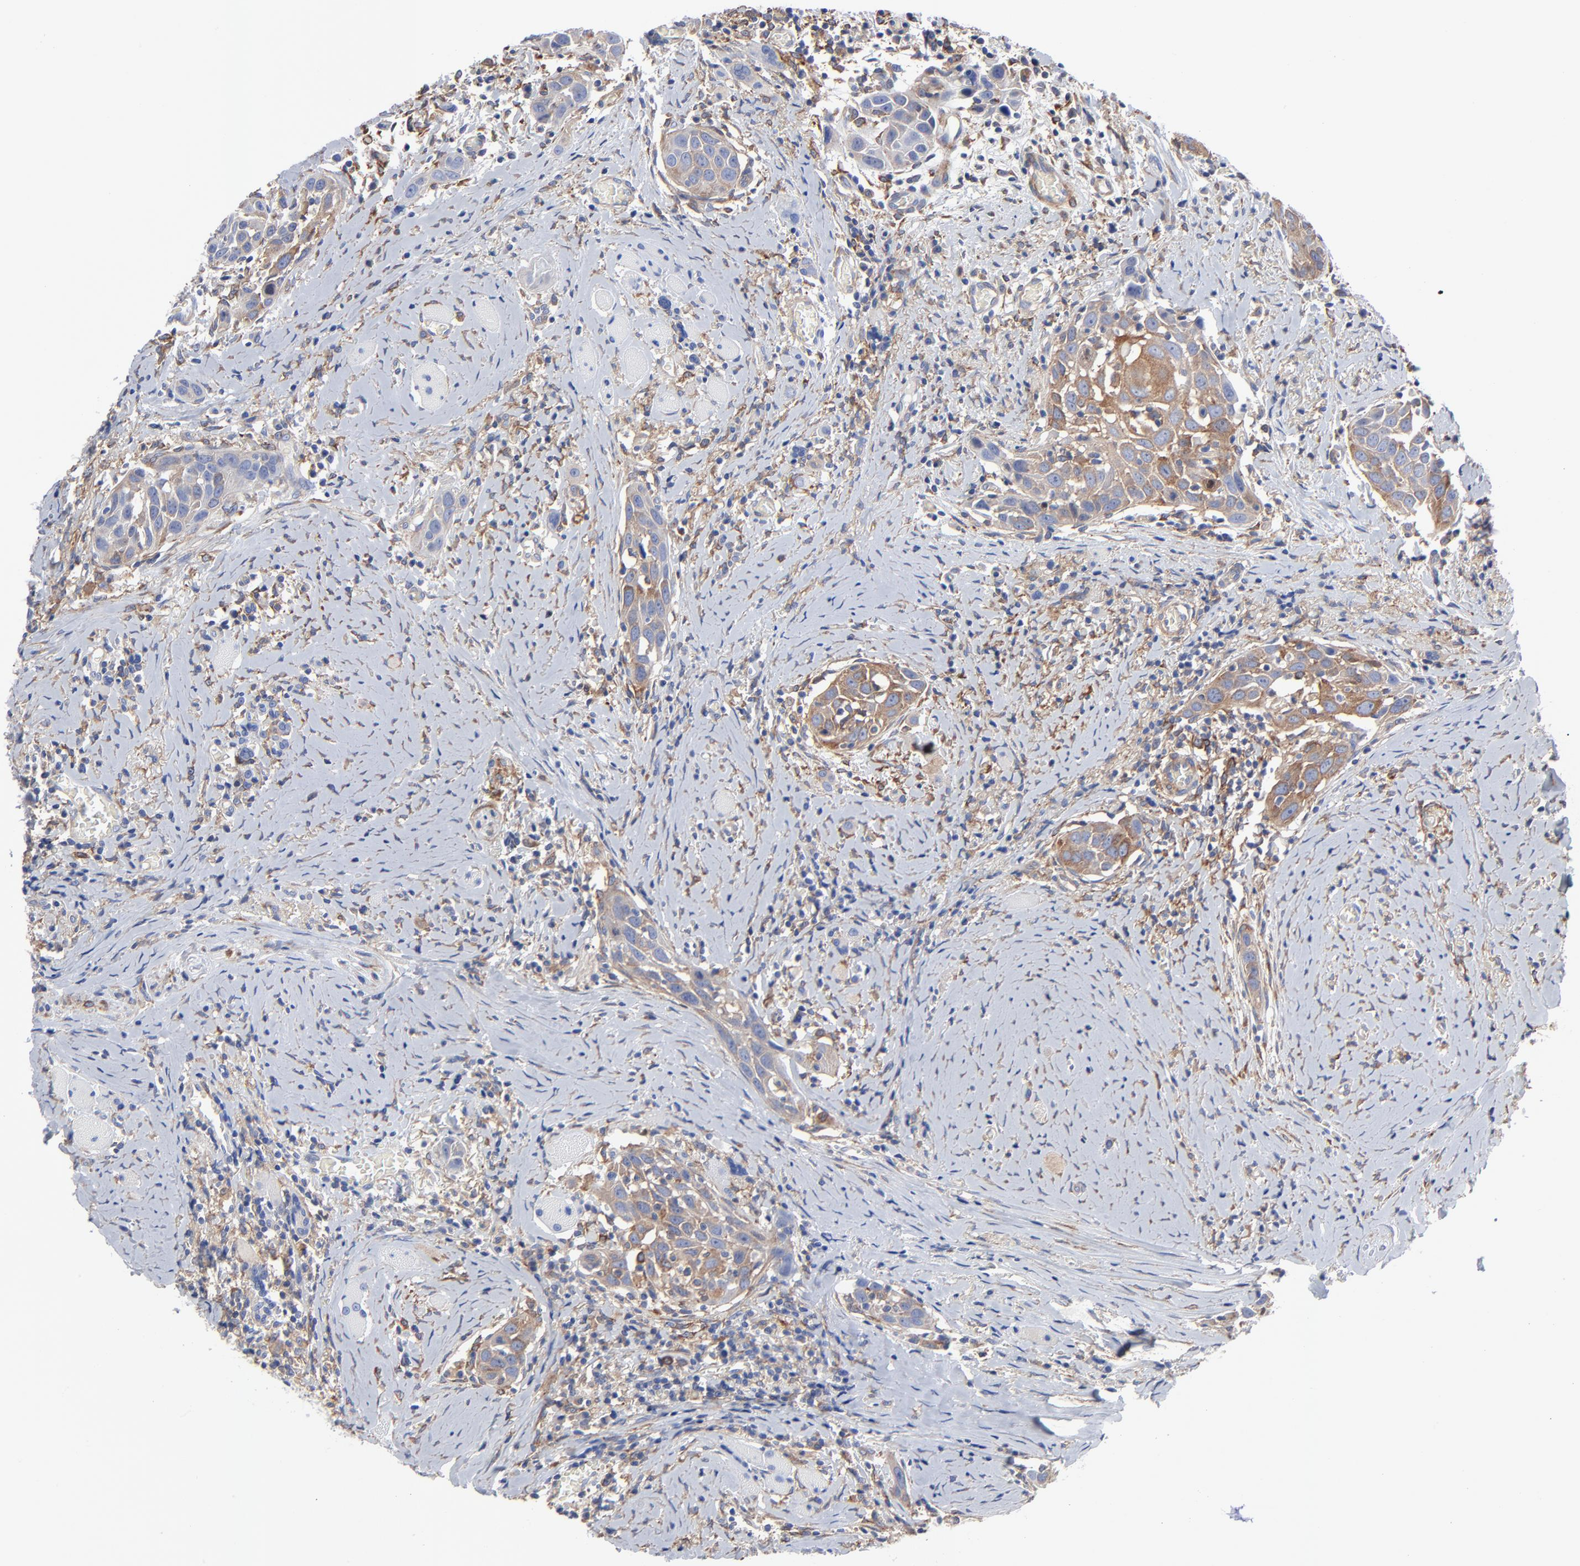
{"staining": {"intensity": "moderate", "quantity": ">75%", "location": "cytoplasmic/membranous"}, "tissue": "head and neck cancer", "cell_type": "Tumor cells", "image_type": "cancer", "snomed": [{"axis": "morphology", "description": "Squamous cell carcinoma, NOS"}, {"axis": "topography", "description": "Oral tissue"}, {"axis": "topography", "description": "Head-Neck"}], "caption": "An image showing moderate cytoplasmic/membranous expression in about >75% of tumor cells in head and neck squamous cell carcinoma, as visualized by brown immunohistochemical staining.", "gene": "STAT2", "patient": {"sex": "female", "age": 50}}